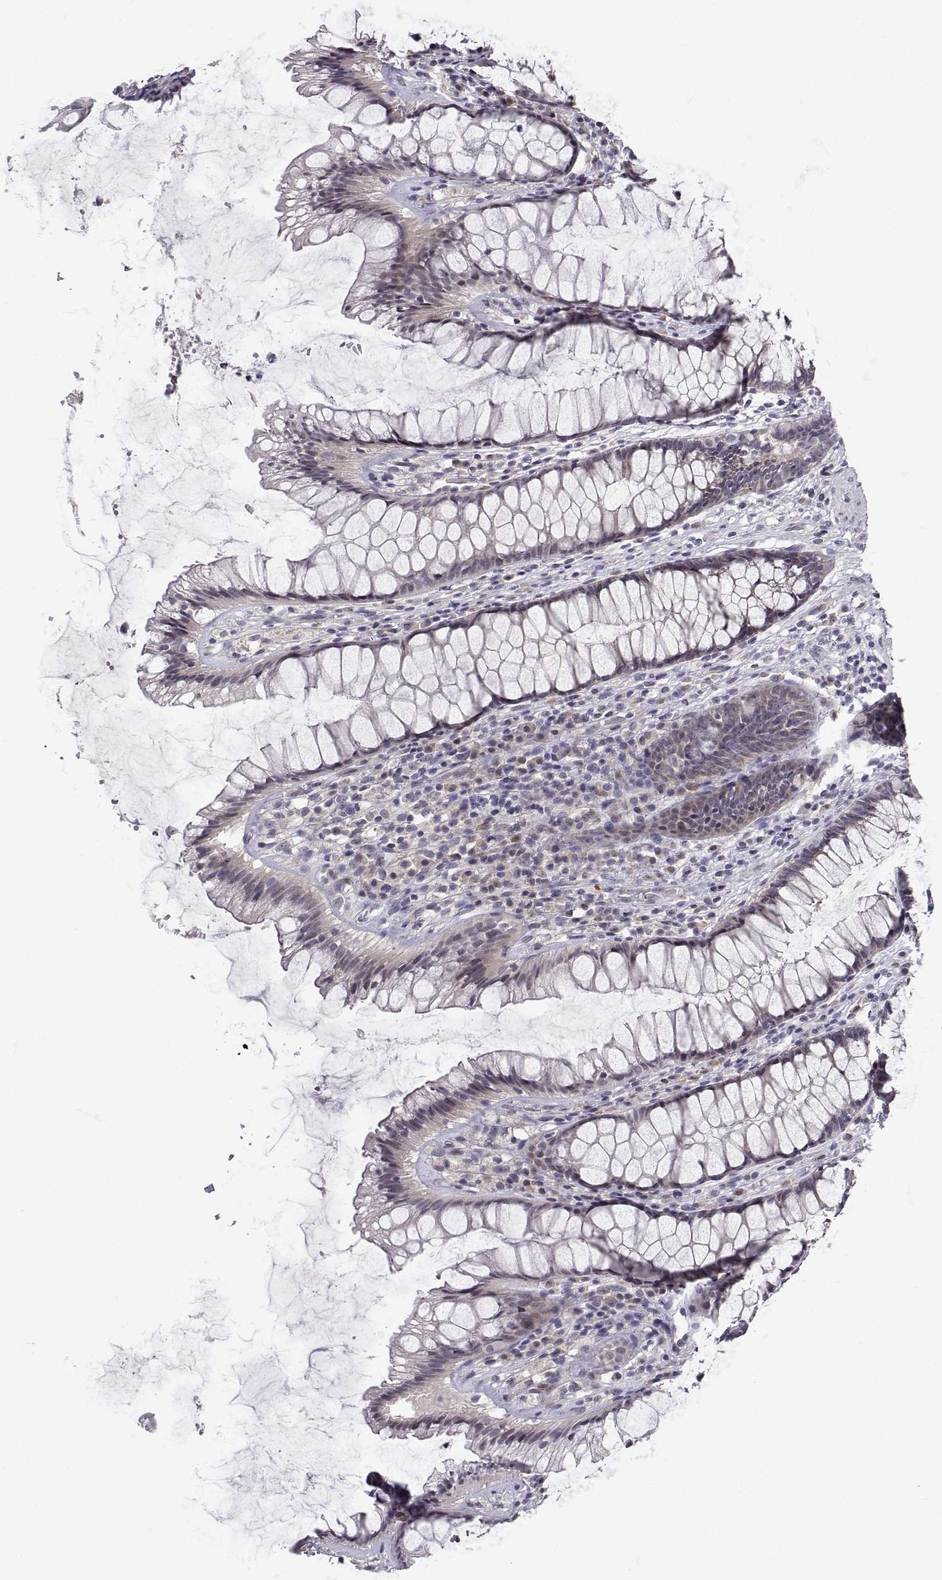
{"staining": {"intensity": "negative", "quantity": "none", "location": "none"}, "tissue": "rectum", "cell_type": "Glandular cells", "image_type": "normal", "snomed": [{"axis": "morphology", "description": "Normal tissue, NOS"}, {"axis": "topography", "description": "Rectum"}], "caption": "Benign rectum was stained to show a protein in brown. There is no significant expression in glandular cells.", "gene": "SLC6A3", "patient": {"sex": "male", "age": 72}}